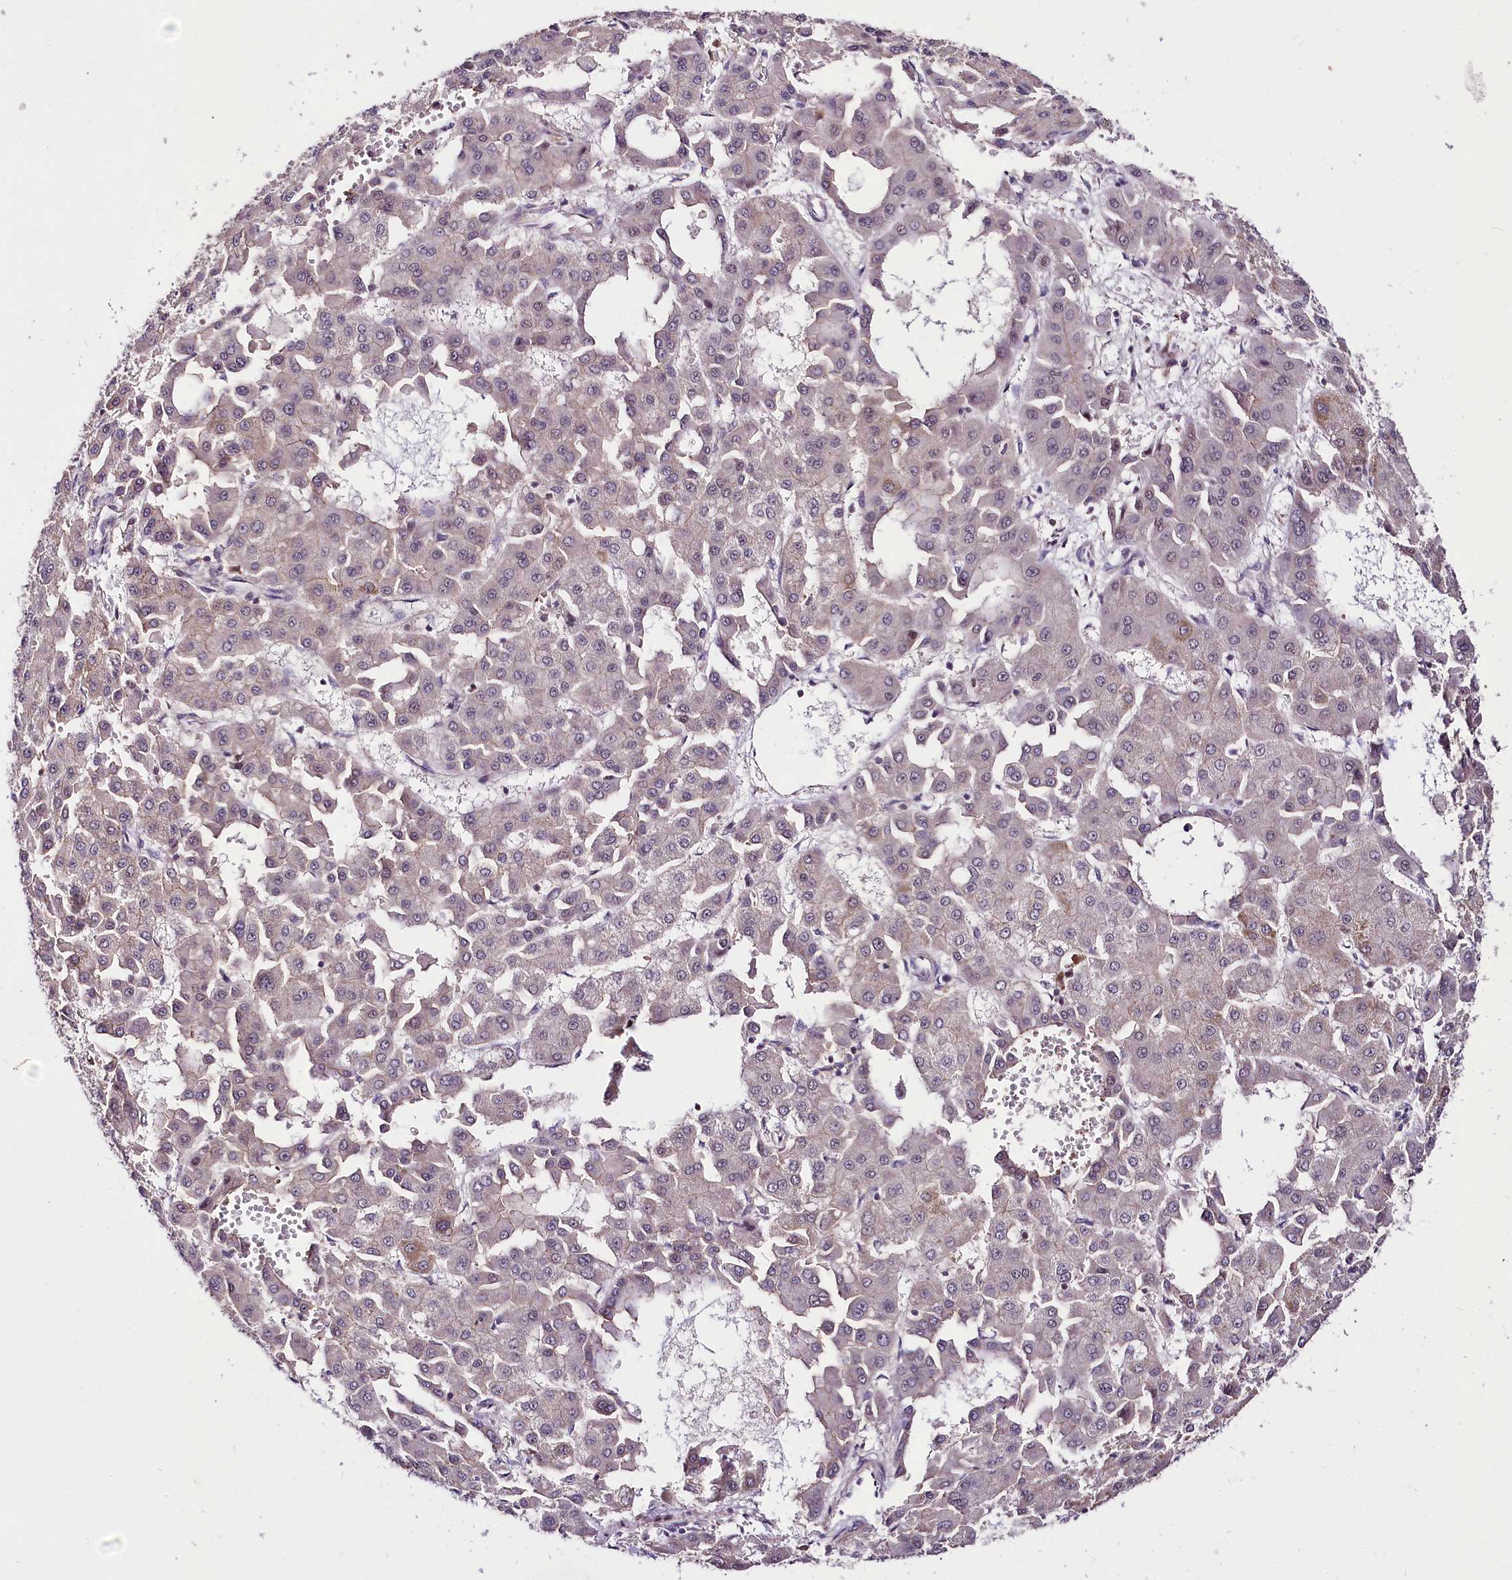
{"staining": {"intensity": "negative", "quantity": "none", "location": "none"}, "tissue": "liver cancer", "cell_type": "Tumor cells", "image_type": "cancer", "snomed": [{"axis": "morphology", "description": "Carcinoma, Hepatocellular, NOS"}, {"axis": "topography", "description": "Liver"}], "caption": "This is a micrograph of immunohistochemistry (IHC) staining of liver cancer, which shows no staining in tumor cells. Nuclei are stained in blue.", "gene": "TAFAZZIN", "patient": {"sex": "male", "age": 47}}